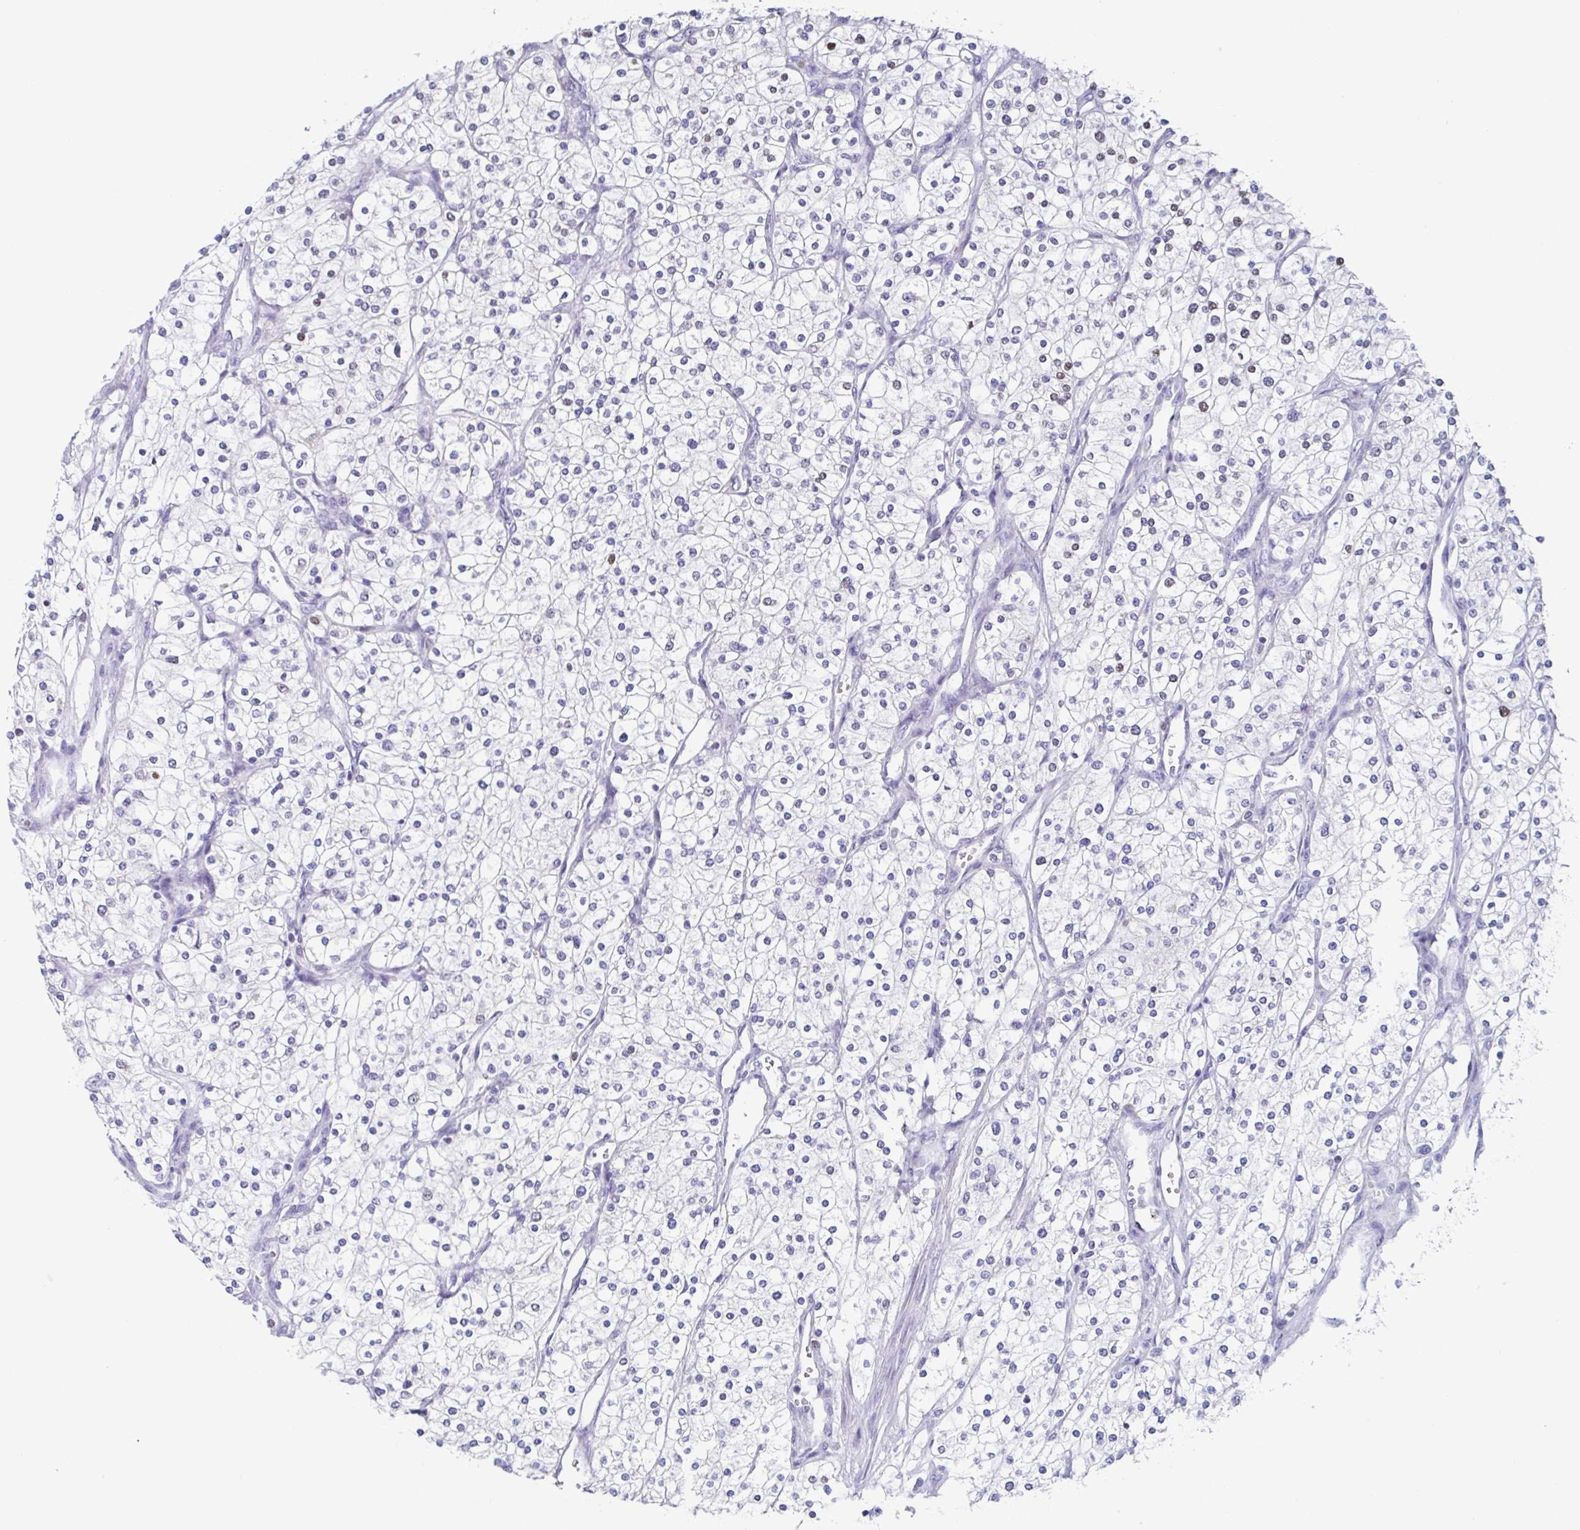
{"staining": {"intensity": "negative", "quantity": "none", "location": "none"}, "tissue": "renal cancer", "cell_type": "Tumor cells", "image_type": "cancer", "snomed": [{"axis": "morphology", "description": "Adenocarcinoma, NOS"}, {"axis": "topography", "description": "Kidney"}], "caption": "Image shows no protein staining in tumor cells of renal adenocarcinoma tissue. The staining was performed using DAB to visualize the protein expression in brown, while the nuclei were stained in blue with hematoxylin (Magnification: 20x).", "gene": "PBOV1", "patient": {"sex": "male", "age": 80}}